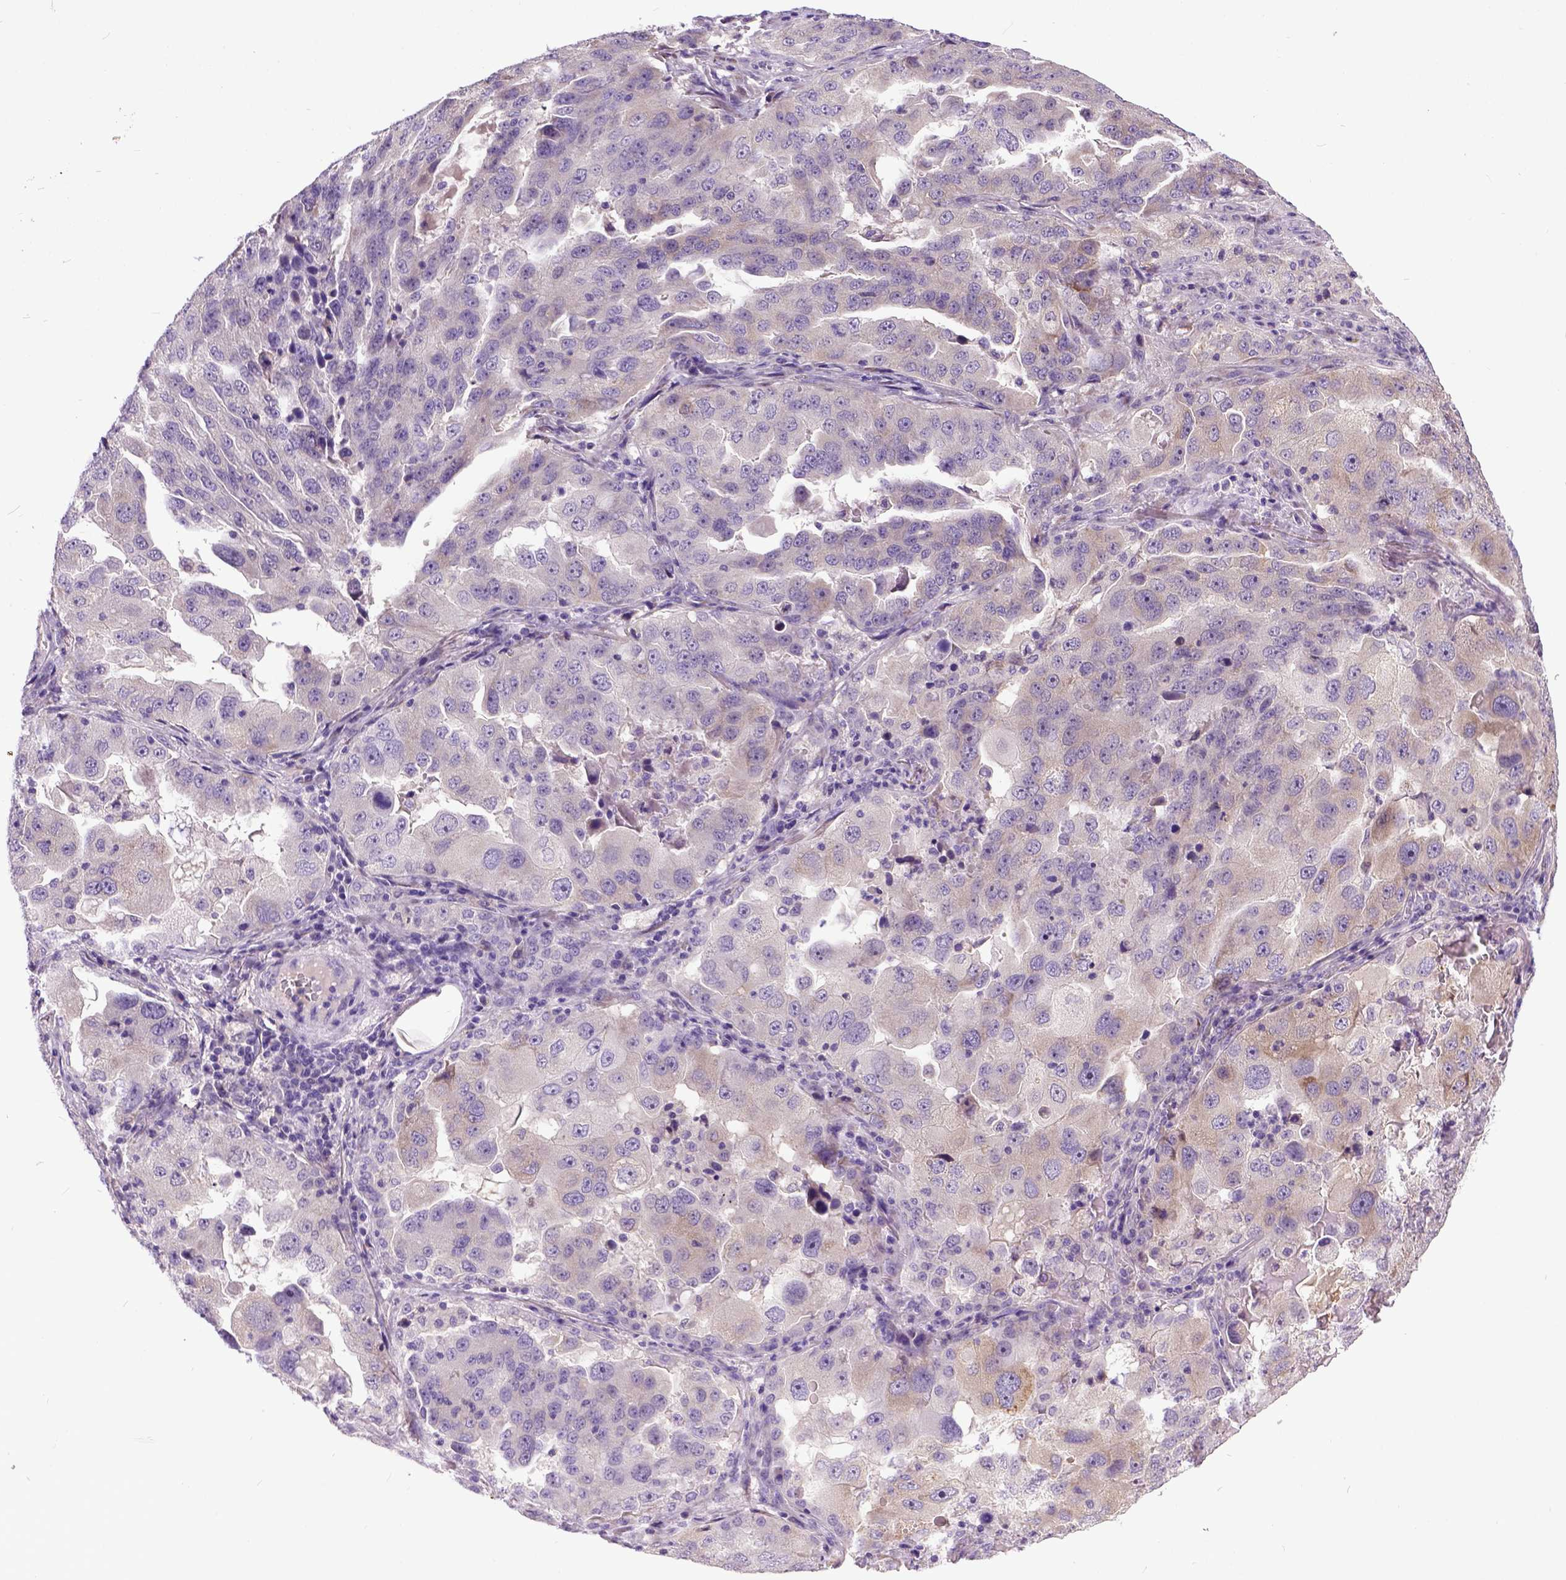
{"staining": {"intensity": "weak", "quantity": "25%-75%", "location": "cytoplasmic/membranous"}, "tissue": "lung cancer", "cell_type": "Tumor cells", "image_type": "cancer", "snomed": [{"axis": "morphology", "description": "Adenocarcinoma, NOS"}, {"axis": "topography", "description": "Lung"}], "caption": "DAB (3,3'-diaminobenzidine) immunohistochemical staining of human lung adenocarcinoma exhibits weak cytoplasmic/membranous protein expression in about 25%-75% of tumor cells.", "gene": "NEK5", "patient": {"sex": "female", "age": 61}}